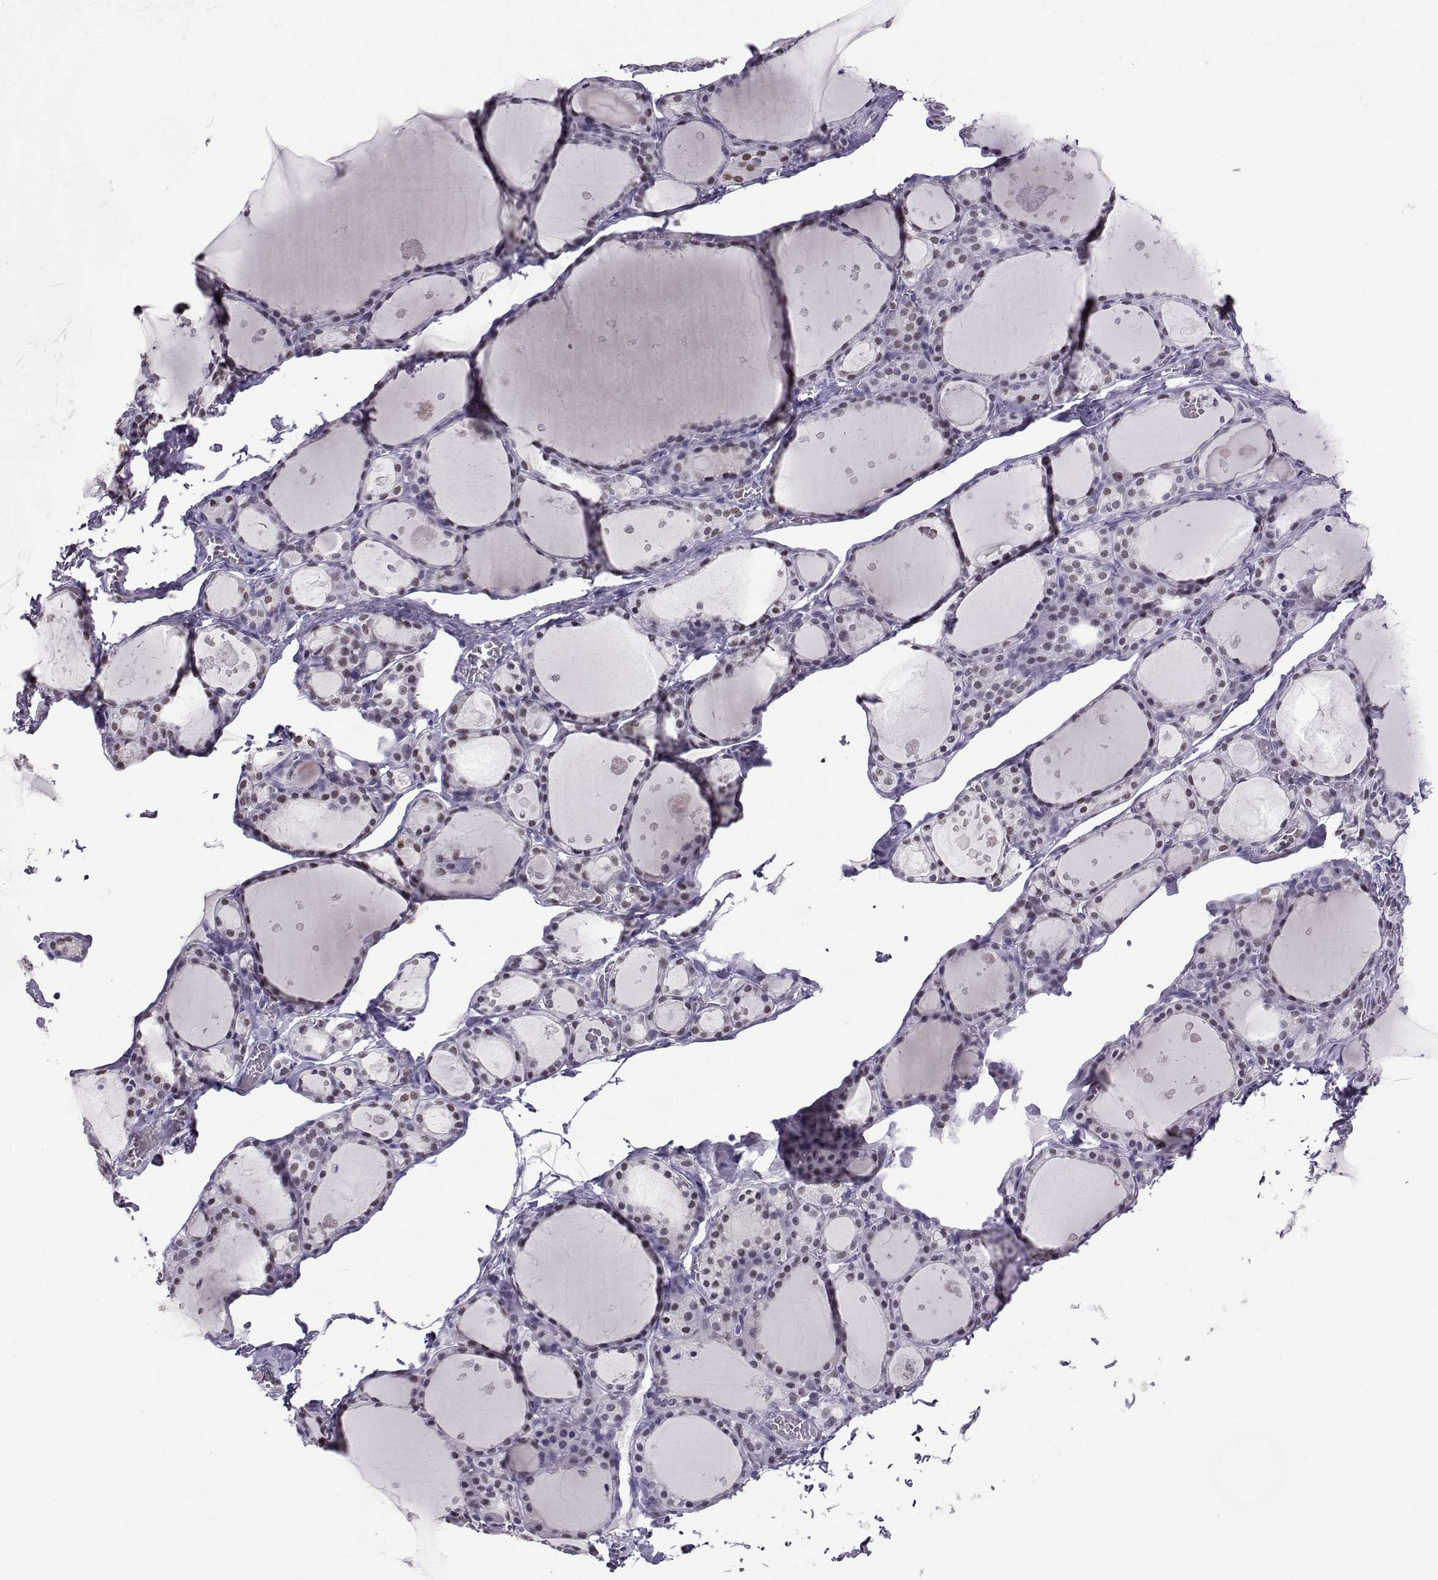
{"staining": {"intensity": "weak", "quantity": "25%-75%", "location": "nuclear"}, "tissue": "thyroid gland", "cell_type": "Glandular cells", "image_type": "normal", "snomed": [{"axis": "morphology", "description": "Normal tissue, NOS"}, {"axis": "topography", "description": "Thyroid gland"}], "caption": "Weak nuclear staining is seen in approximately 25%-75% of glandular cells in benign thyroid gland. (brown staining indicates protein expression, while blue staining denotes nuclei).", "gene": "TEDC2", "patient": {"sex": "male", "age": 68}}